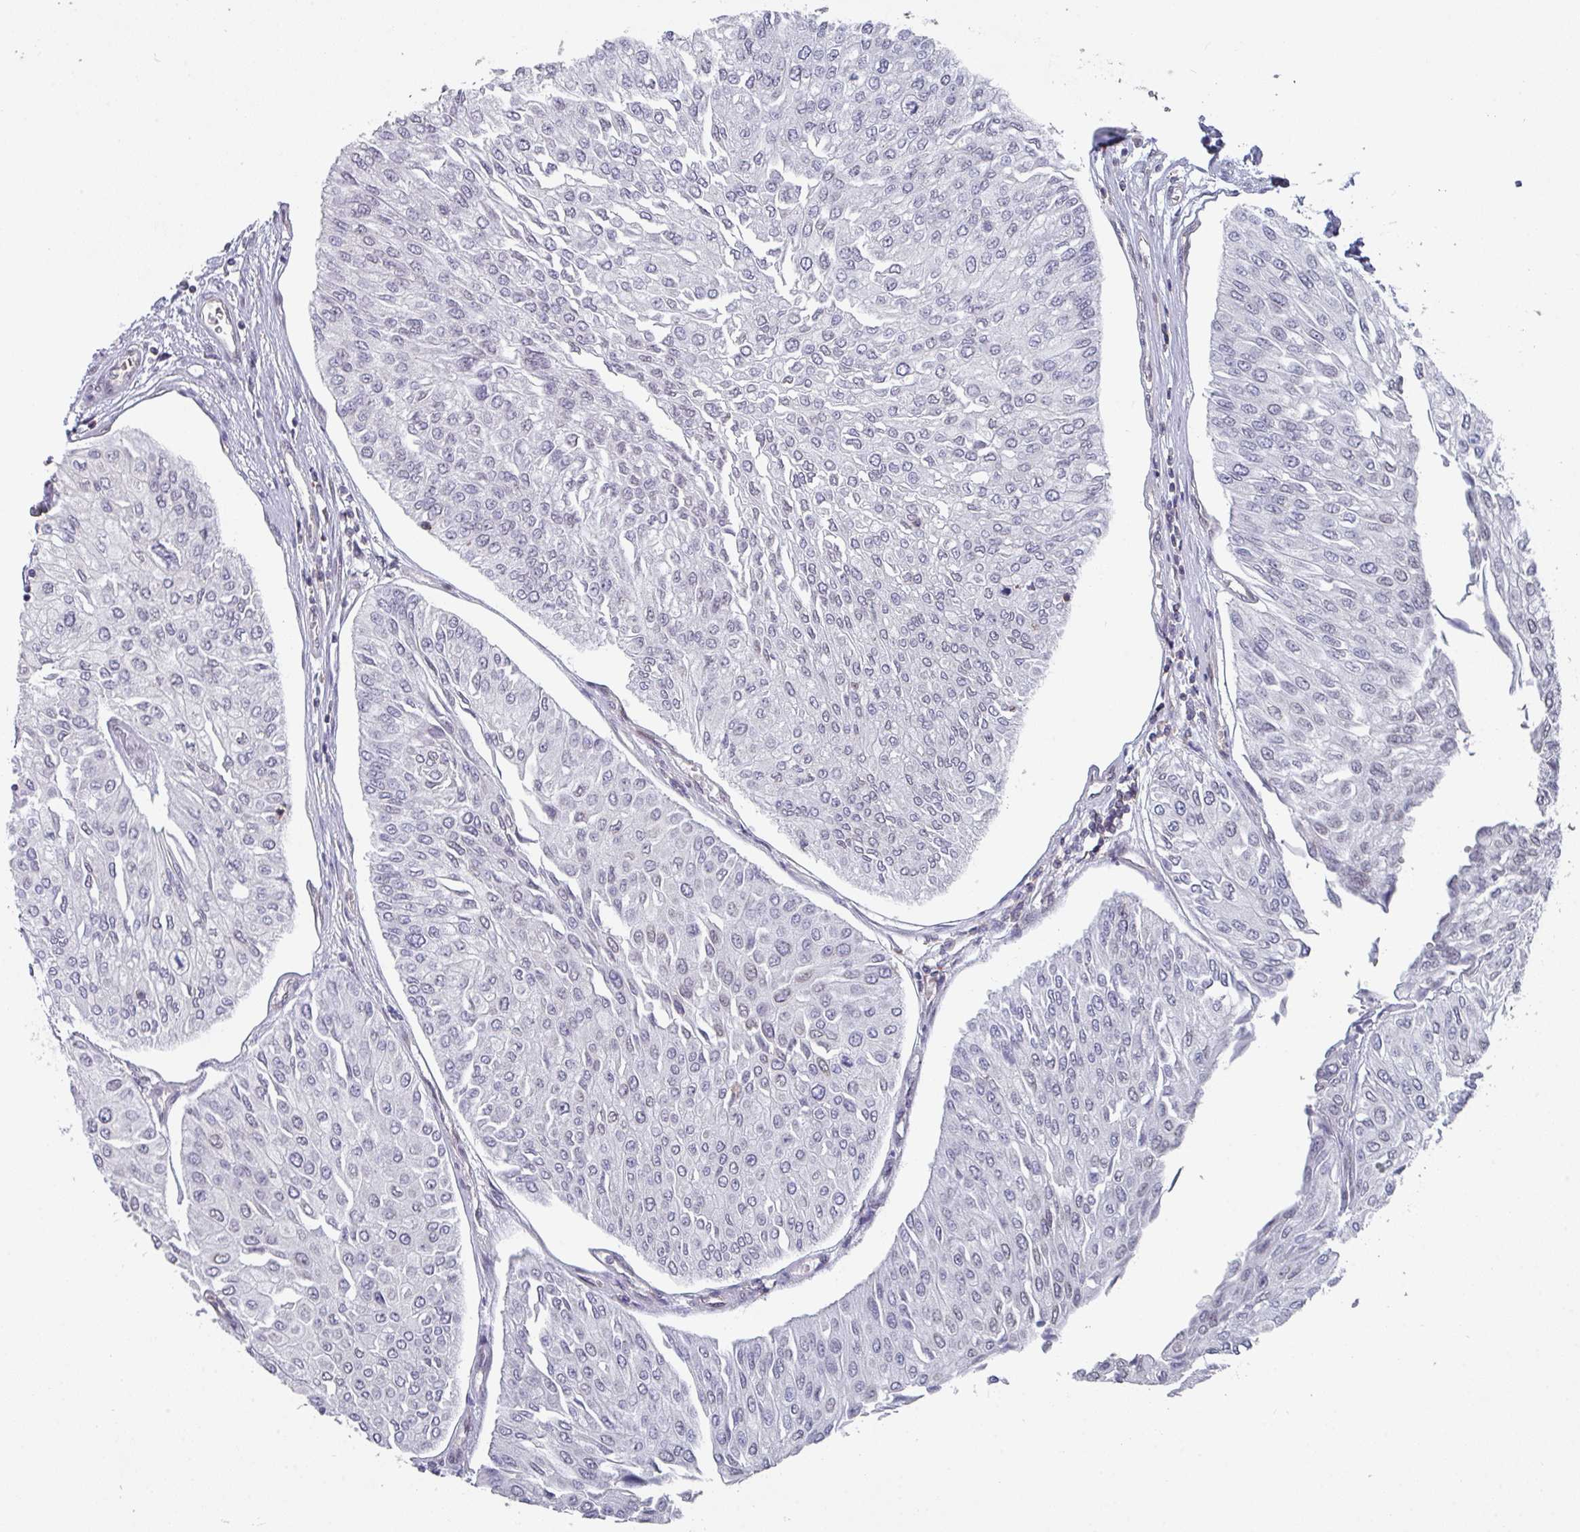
{"staining": {"intensity": "negative", "quantity": "none", "location": "none"}, "tissue": "urothelial cancer", "cell_type": "Tumor cells", "image_type": "cancer", "snomed": [{"axis": "morphology", "description": "Urothelial carcinoma, Low grade"}, {"axis": "topography", "description": "Urinary bladder"}], "caption": "Micrograph shows no protein staining in tumor cells of low-grade urothelial carcinoma tissue. The staining is performed using DAB brown chromogen with nuclei counter-stained in using hematoxylin.", "gene": "RASAL3", "patient": {"sex": "male", "age": 67}}